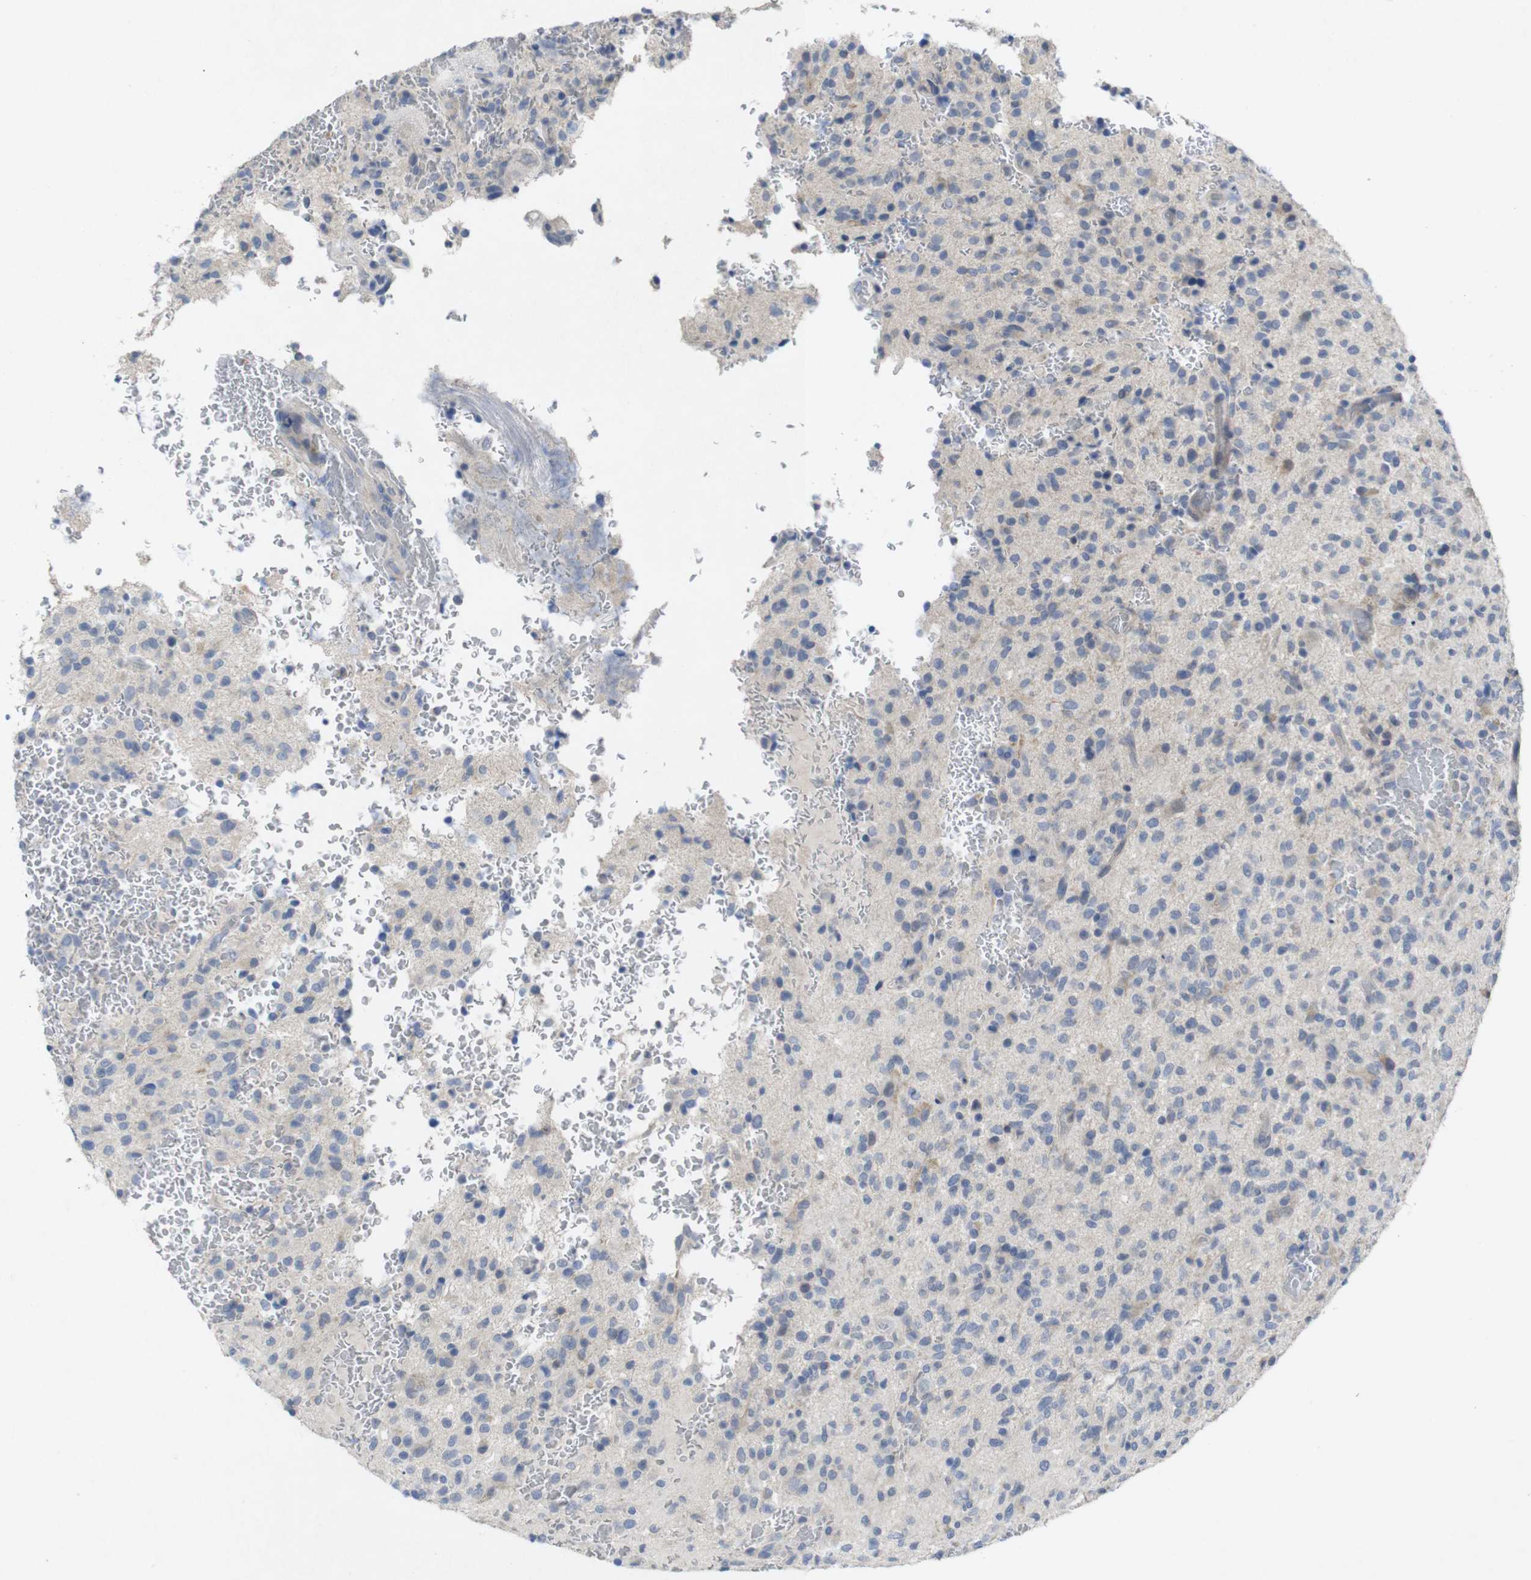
{"staining": {"intensity": "moderate", "quantity": "<25%", "location": "cytoplasmic/membranous"}, "tissue": "glioma", "cell_type": "Tumor cells", "image_type": "cancer", "snomed": [{"axis": "morphology", "description": "Glioma, malignant, High grade"}, {"axis": "topography", "description": "Brain"}], "caption": "Immunohistochemical staining of human glioma exhibits low levels of moderate cytoplasmic/membranous protein positivity in approximately <25% of tumor cells. Using DAB (3,3'-diaminobenzidine) (brown) and hematoxylin (blue) stains, captured at high magnification using brightfield microscopy.", "gene": "SLAMF7", "patient": {"sex": "male", "age": 71}}